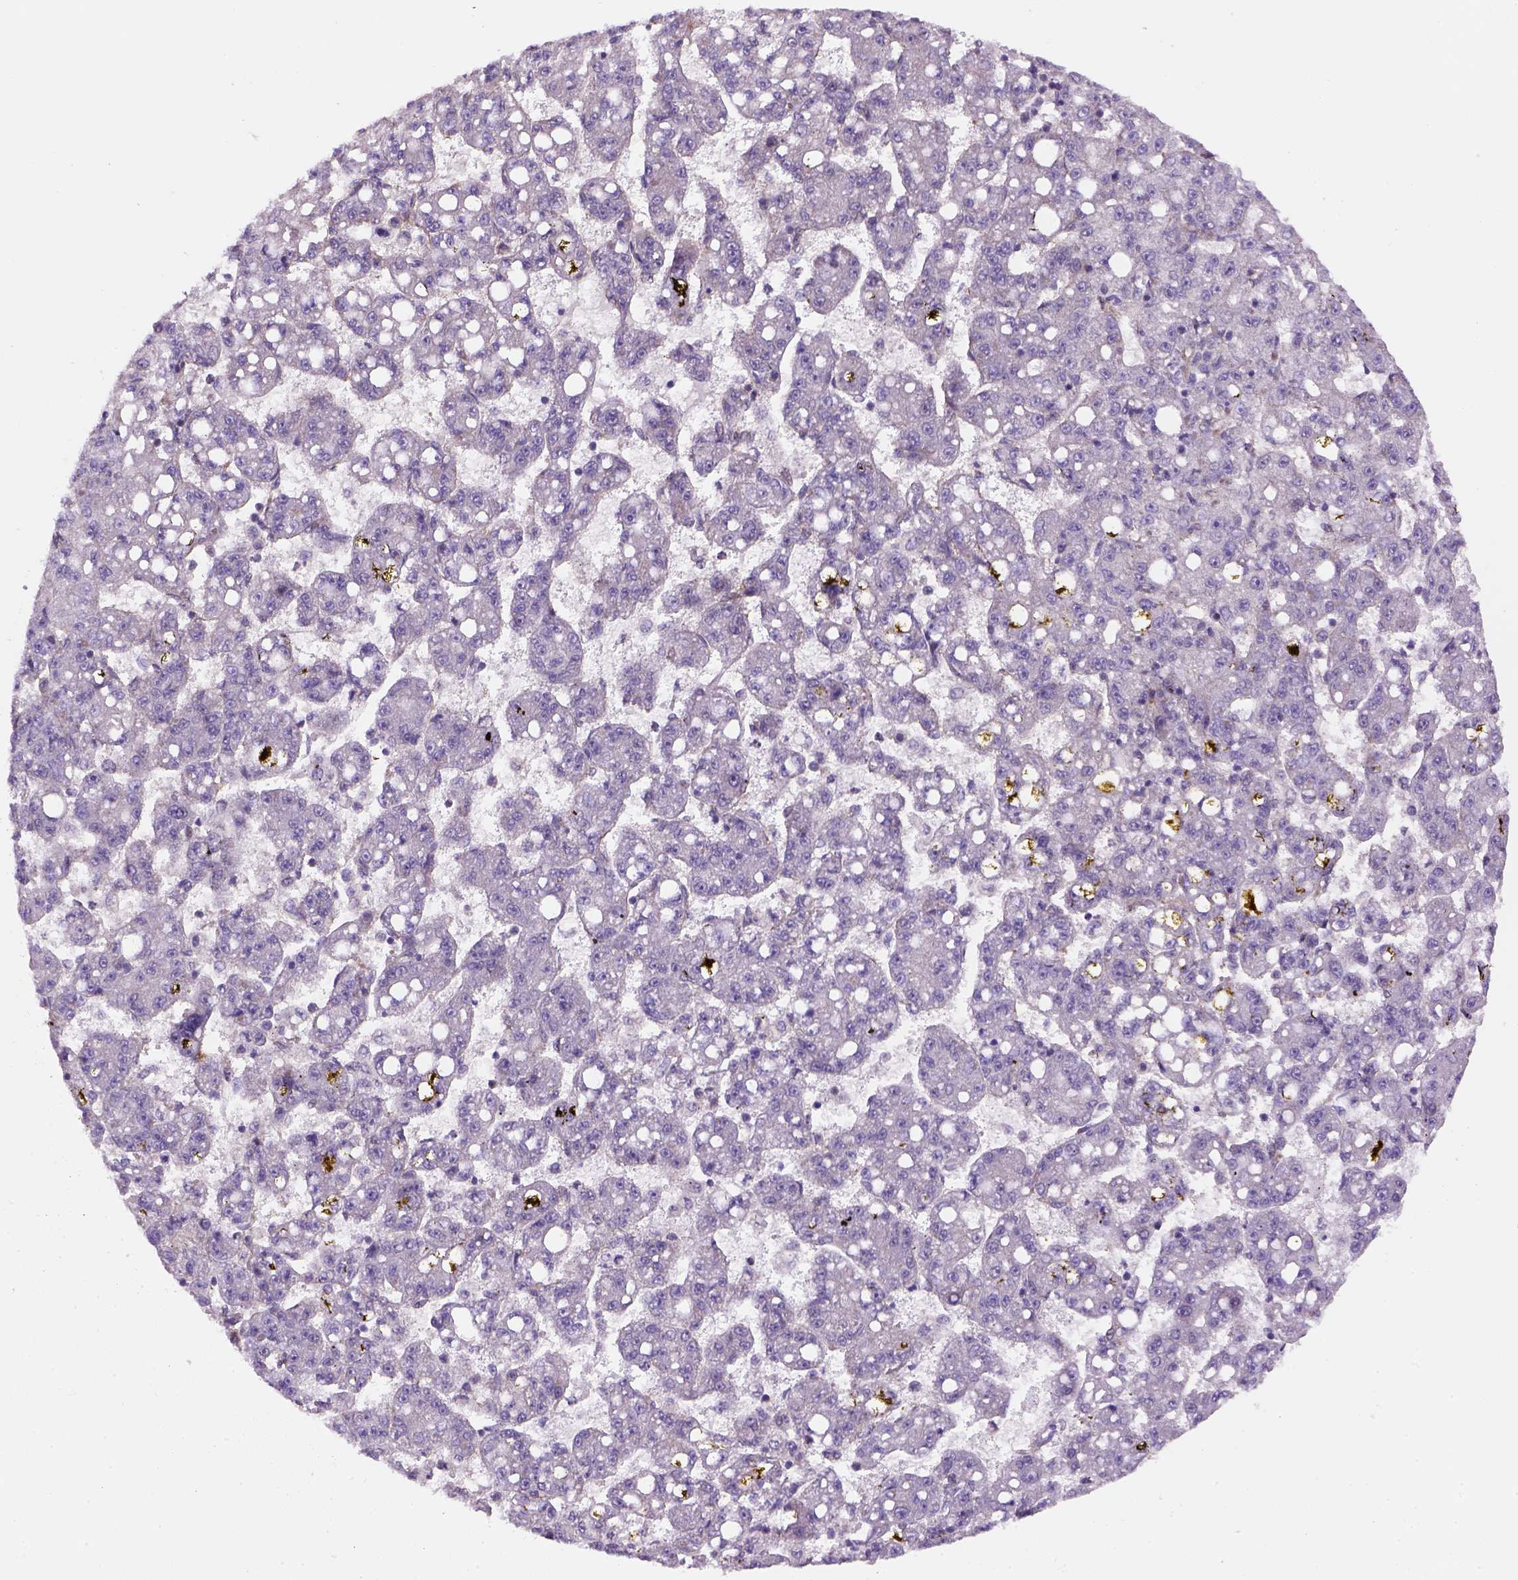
{"staining": {"intensity": "negative", "quantity": "none", "location": "none"}, "tissue": "liver cancer", "cell_type": "Tumor cells", "image_type": "cancer", "snomed": [{"axis": "morphology", "description": "Carcinoma, Hepatocellular, NOS"}, {"axis": "topography", "description": "Liver"}], "caption": "The immunohistochemistry micrograph has no significant staining in tumor cells of liver cancer tissue.", "gene": "VSTM5", "patient": {"sex": "female", "age": 65}}